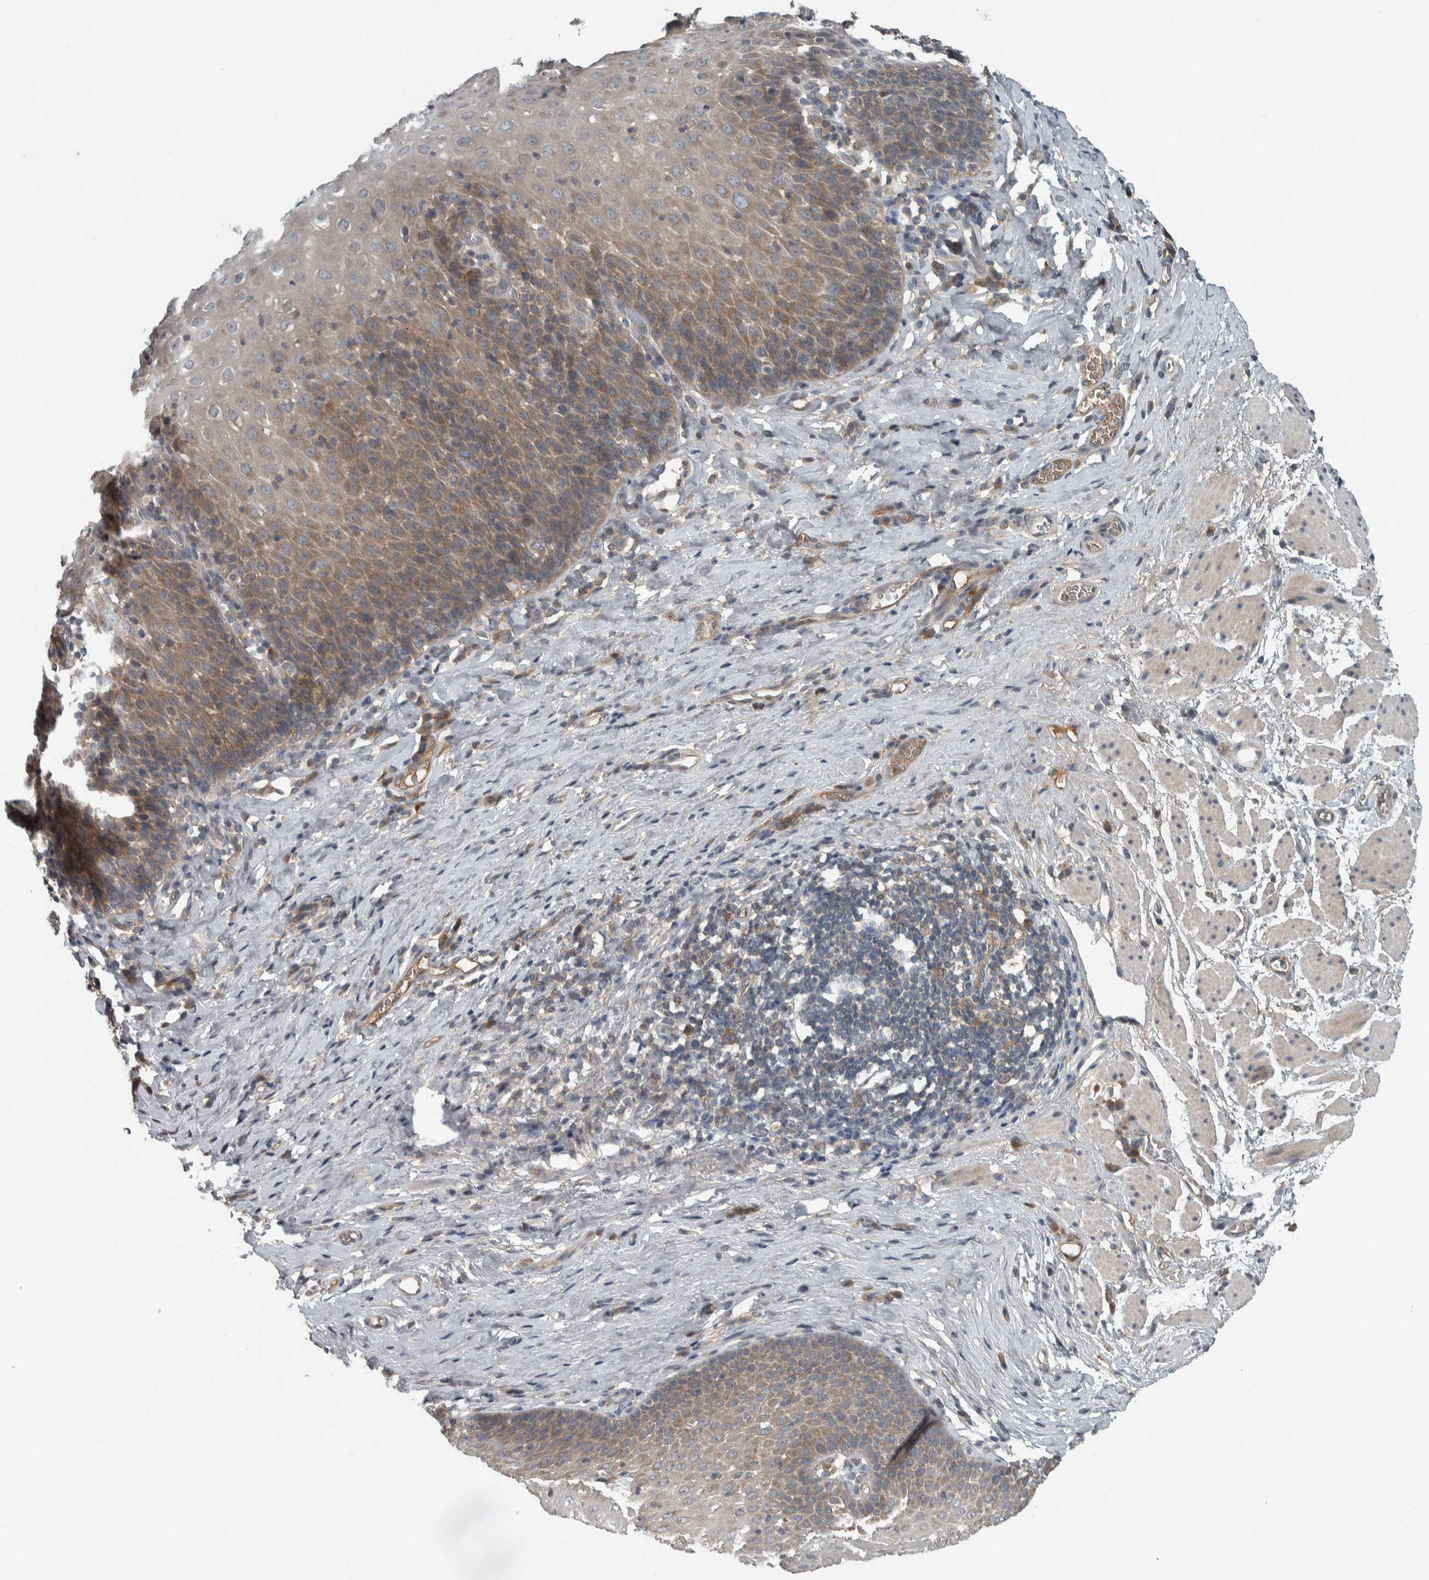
{"staining": {"intensity": "moderate", "quantity": "<25%", "location": "cytoplasmic/membranous"}, "tissue": "esophagus", "cell_type": "Squamous epithelial cells", "image_type": "normal", "snomed": [{"axis": "morphology", "description": "Normal tissue, NOS"}, {"axis": "topography", "description": "Esophagus"}], "caption": "This photomicrograph shows immunohistochemistry staining of unremarkable esophagus, with low moderate cytoplasmic/membranous expression in approximately <25% of squamous epithelial cells.", "gene": "CLCN2", "patient": {"sex": "female", "age": 61}}